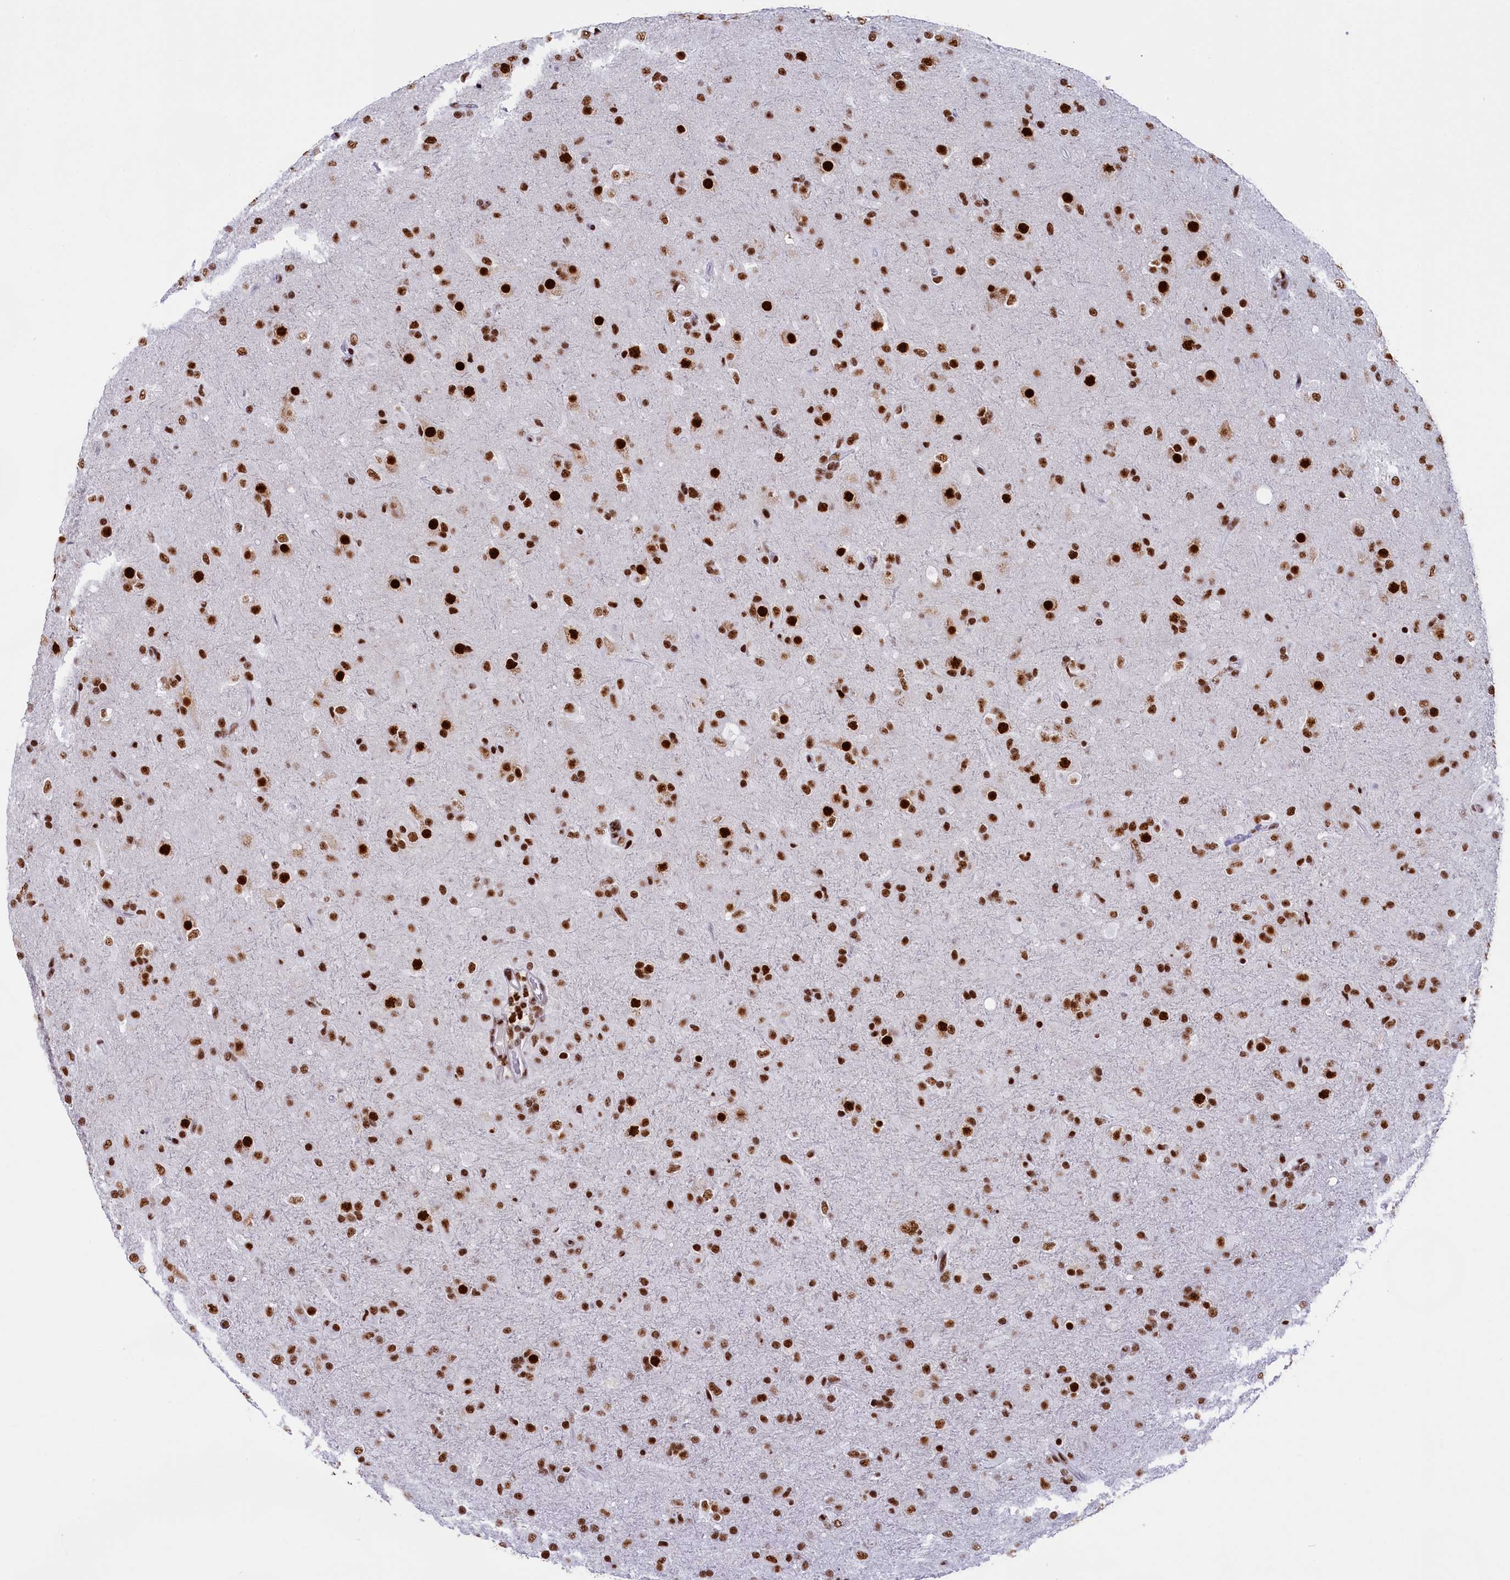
{"staining": {"intensity": "strong", "quantity": ">75%", "location": "nuclear"}, "tissue": "glioma", "cell_type": "Tumor cells", "image_type": "cancer", "snomed": [{"axis": "morphology", "description": "Glioma, malignant, Low grade"}, {"axis": "topography", "description": "Brain"}], "caption": "Human glioma stained with a protein marker displays strong staining in tumor cells.", "gene": "SNRNP70", "patient": {"sex": "male", "age": 65}}